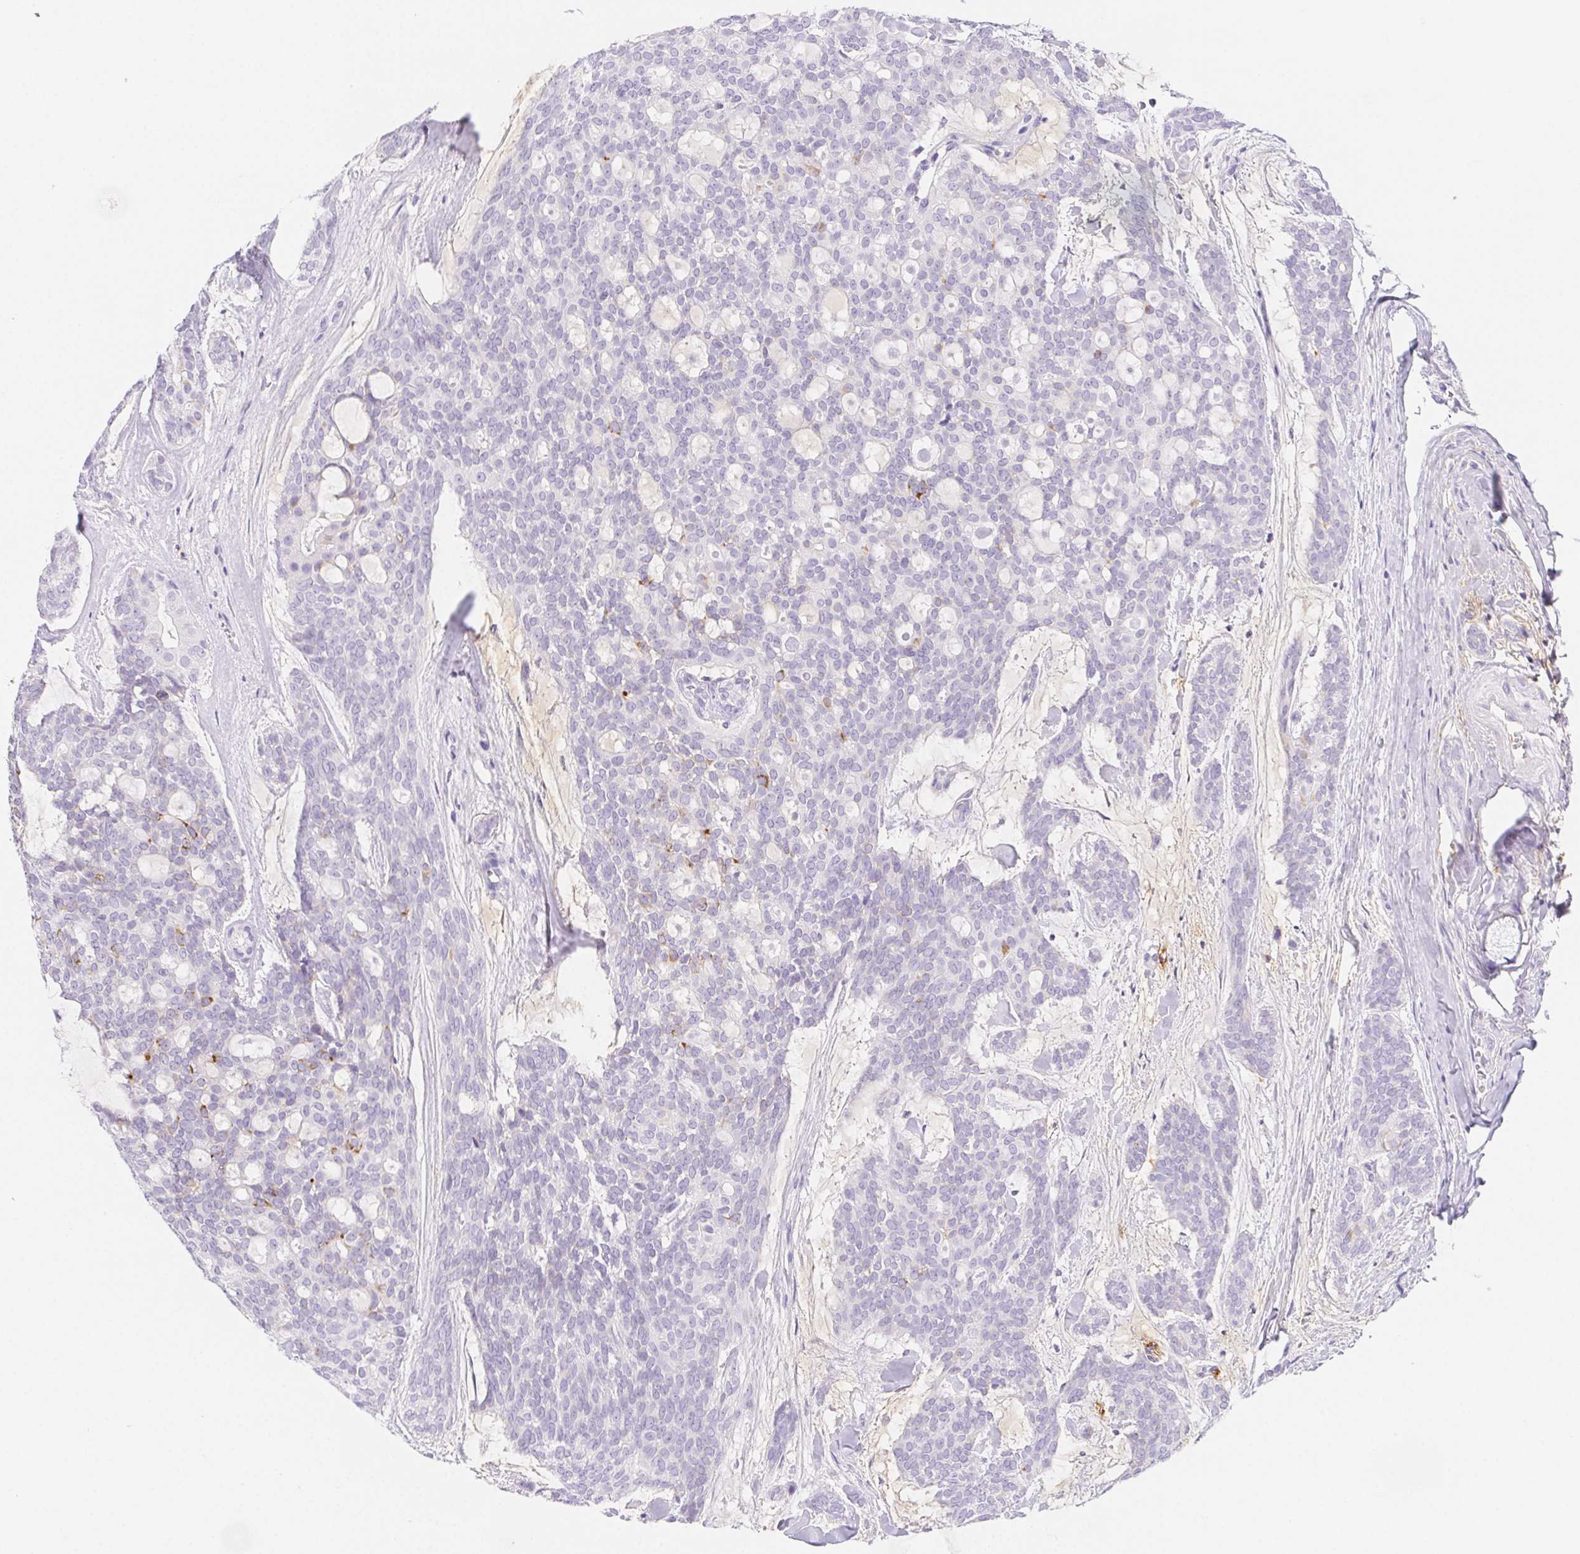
{"staining": {"intensity": "negative", "quantity": "none", "location": "none"}, "tissue": "head and neck cancer", "cell_type": "Tumor cells", "image_type": "cancer", "snomed": [{"axis": "morphology", "description": "Adenocarcinoma, NOS"}, {"axis": "topography", "description": "Head-Neck"}], "caption": "Tumor cells show no significant protein expression in head and neck cancer (adenocarcinoma).", "gene": "ITIH2", "patient": {"sex": "male", "age": 66}}